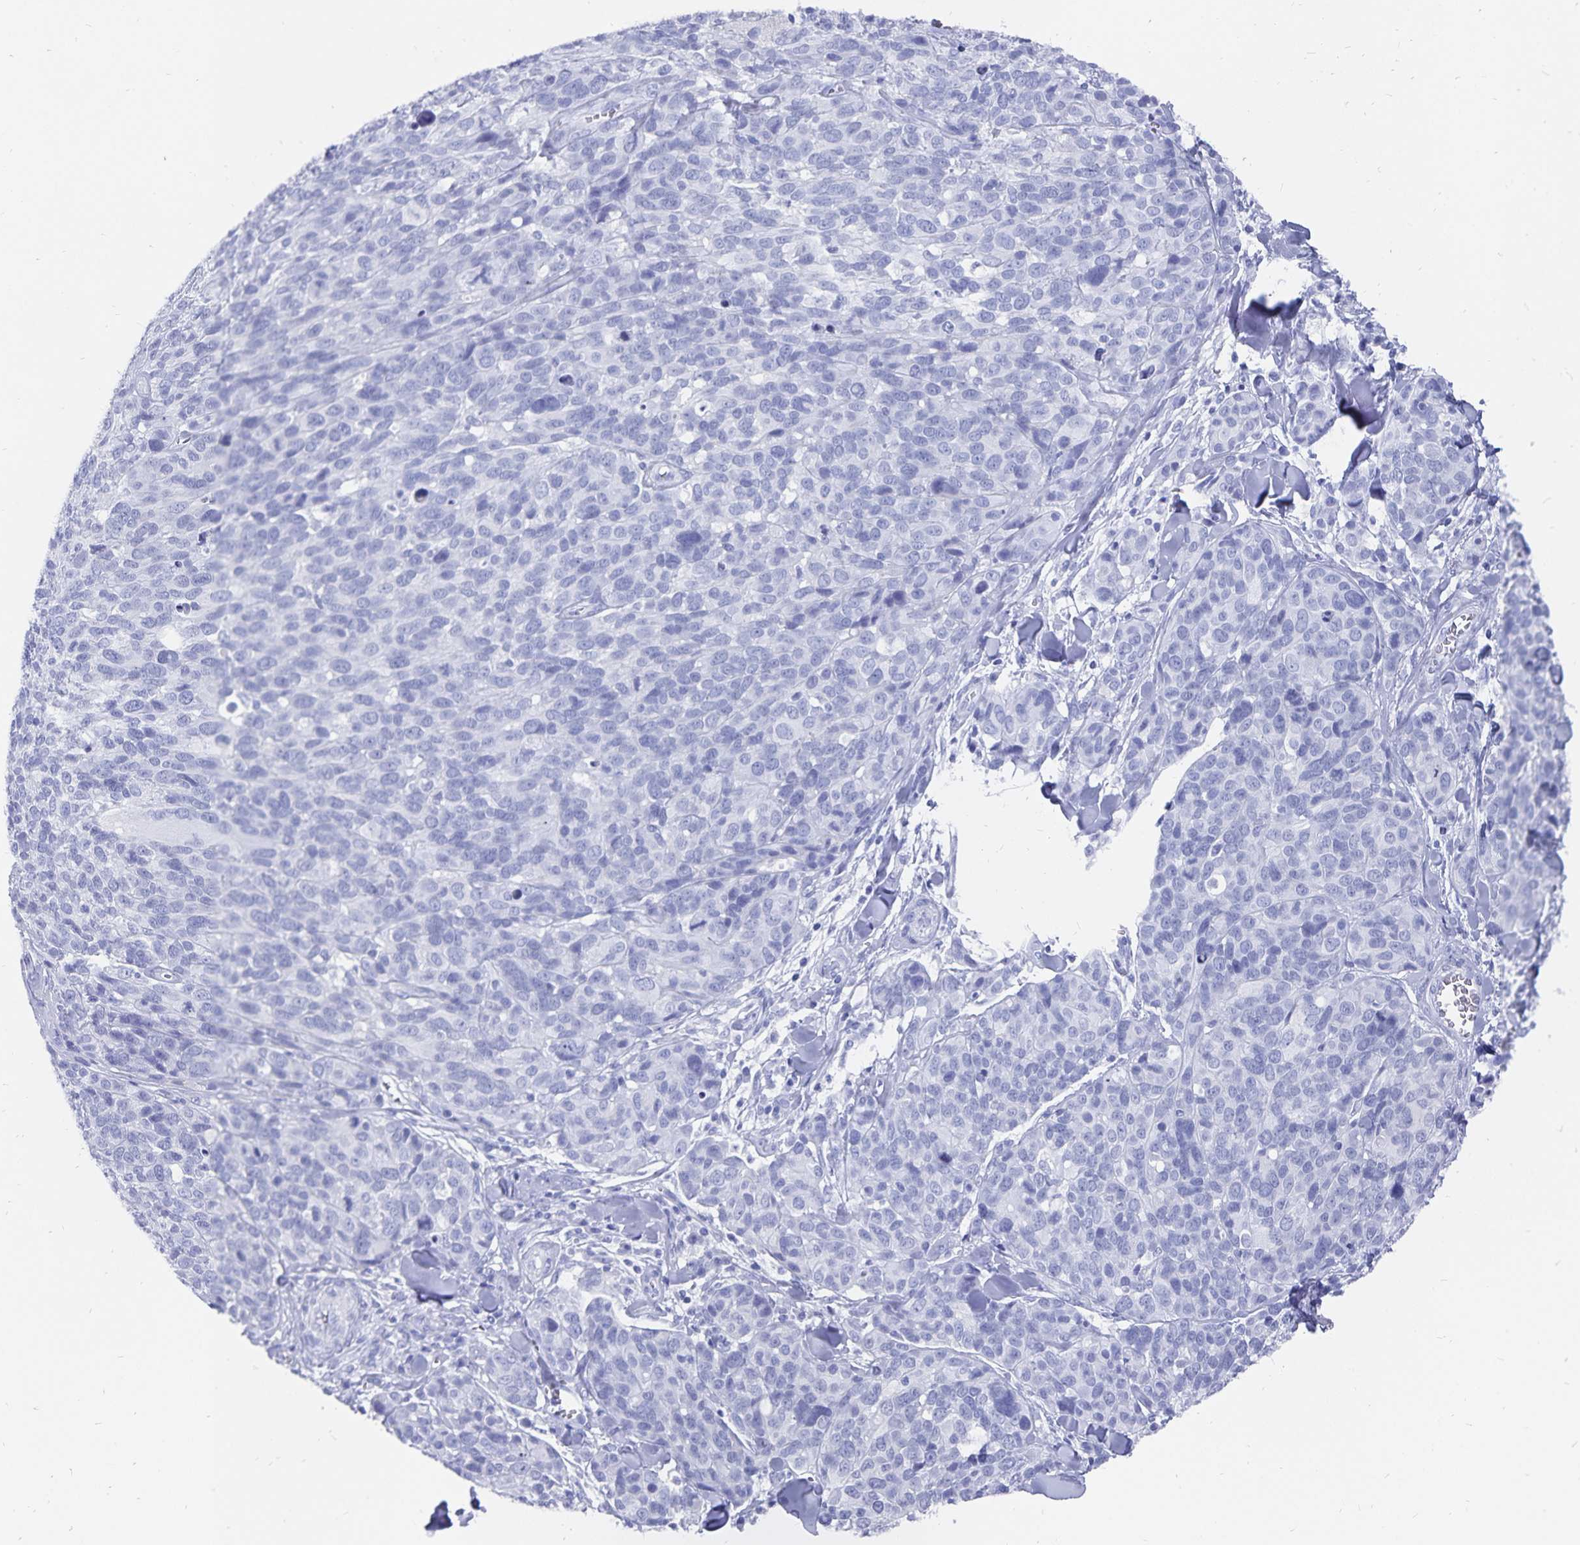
{"staining": {"intensity": "negative", "quantity": "none", "location": "none"}, "tissue": "melanoma", "cell_type": "Tumor cells", "image_type": "cancer", "snomed": [{"axis": "morphology", "description": "Malignant melanoma, NOS"}, {"axis": "topography", "description": "Skin"}], "caption": "The image reveals no significant positivity in tumor cells of malignant melanoma.", "gene": "ADH1A", "patient": {"sex": "male", "age": 51}}